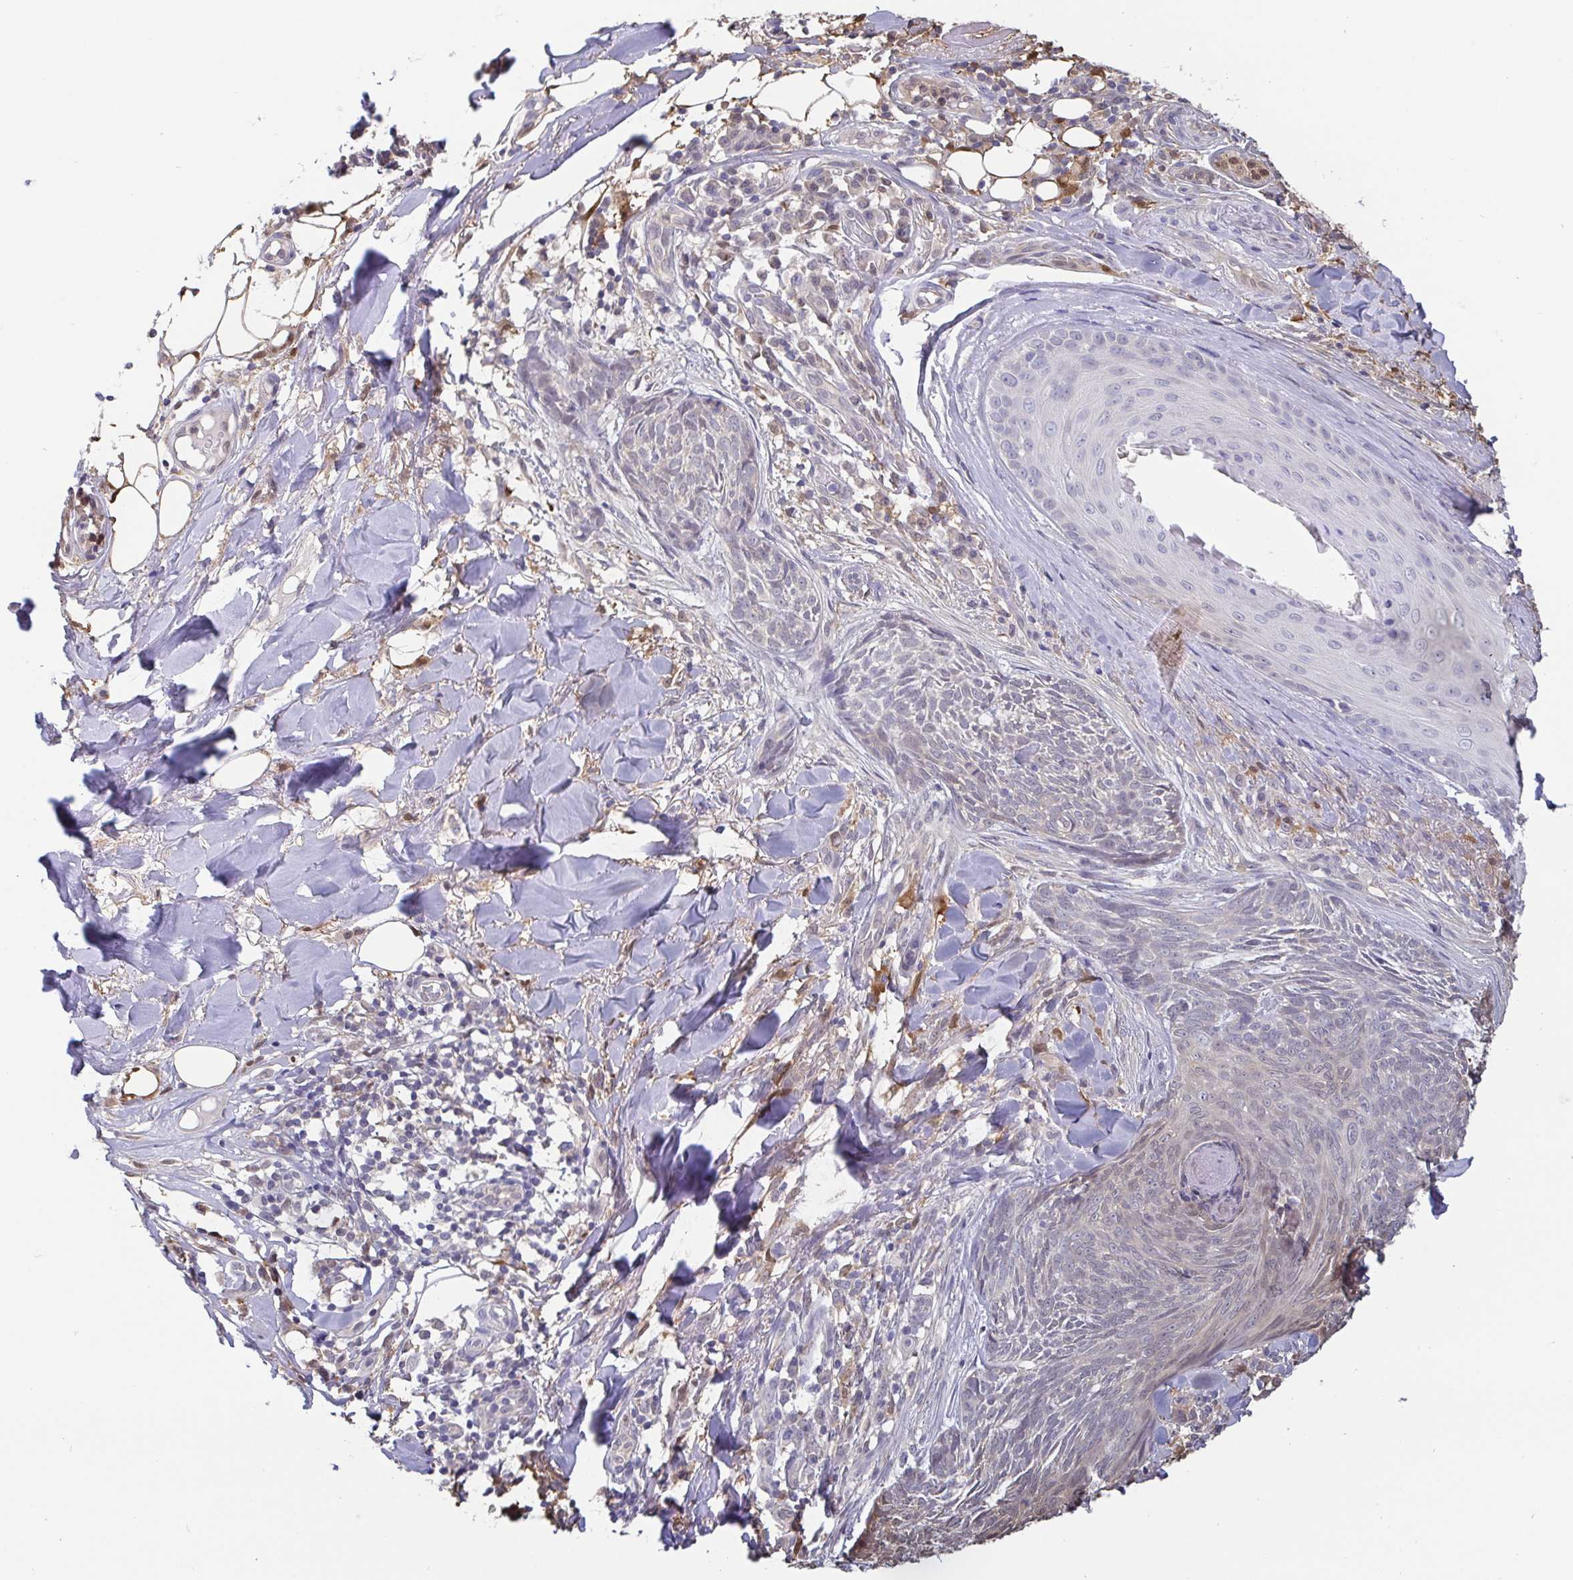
{"staining": {"intensity": "negative", "quantity": "none", "location": "none"}, "tissue": "skin cancer", "cell_type": "Tumor cells", "image_type": "cancer", "snomed": [{"axis": "morphology", "description": "Basal cell carcinoma"}, {"axis": "topography", "description": "Skin"}], "caption": "IHC histopathology image of skin cancer stained for a protein (brown), which reveals no expression in tumor cells.", "gene": "IDH1", "patient": {"sex": "female", "age": 93}}